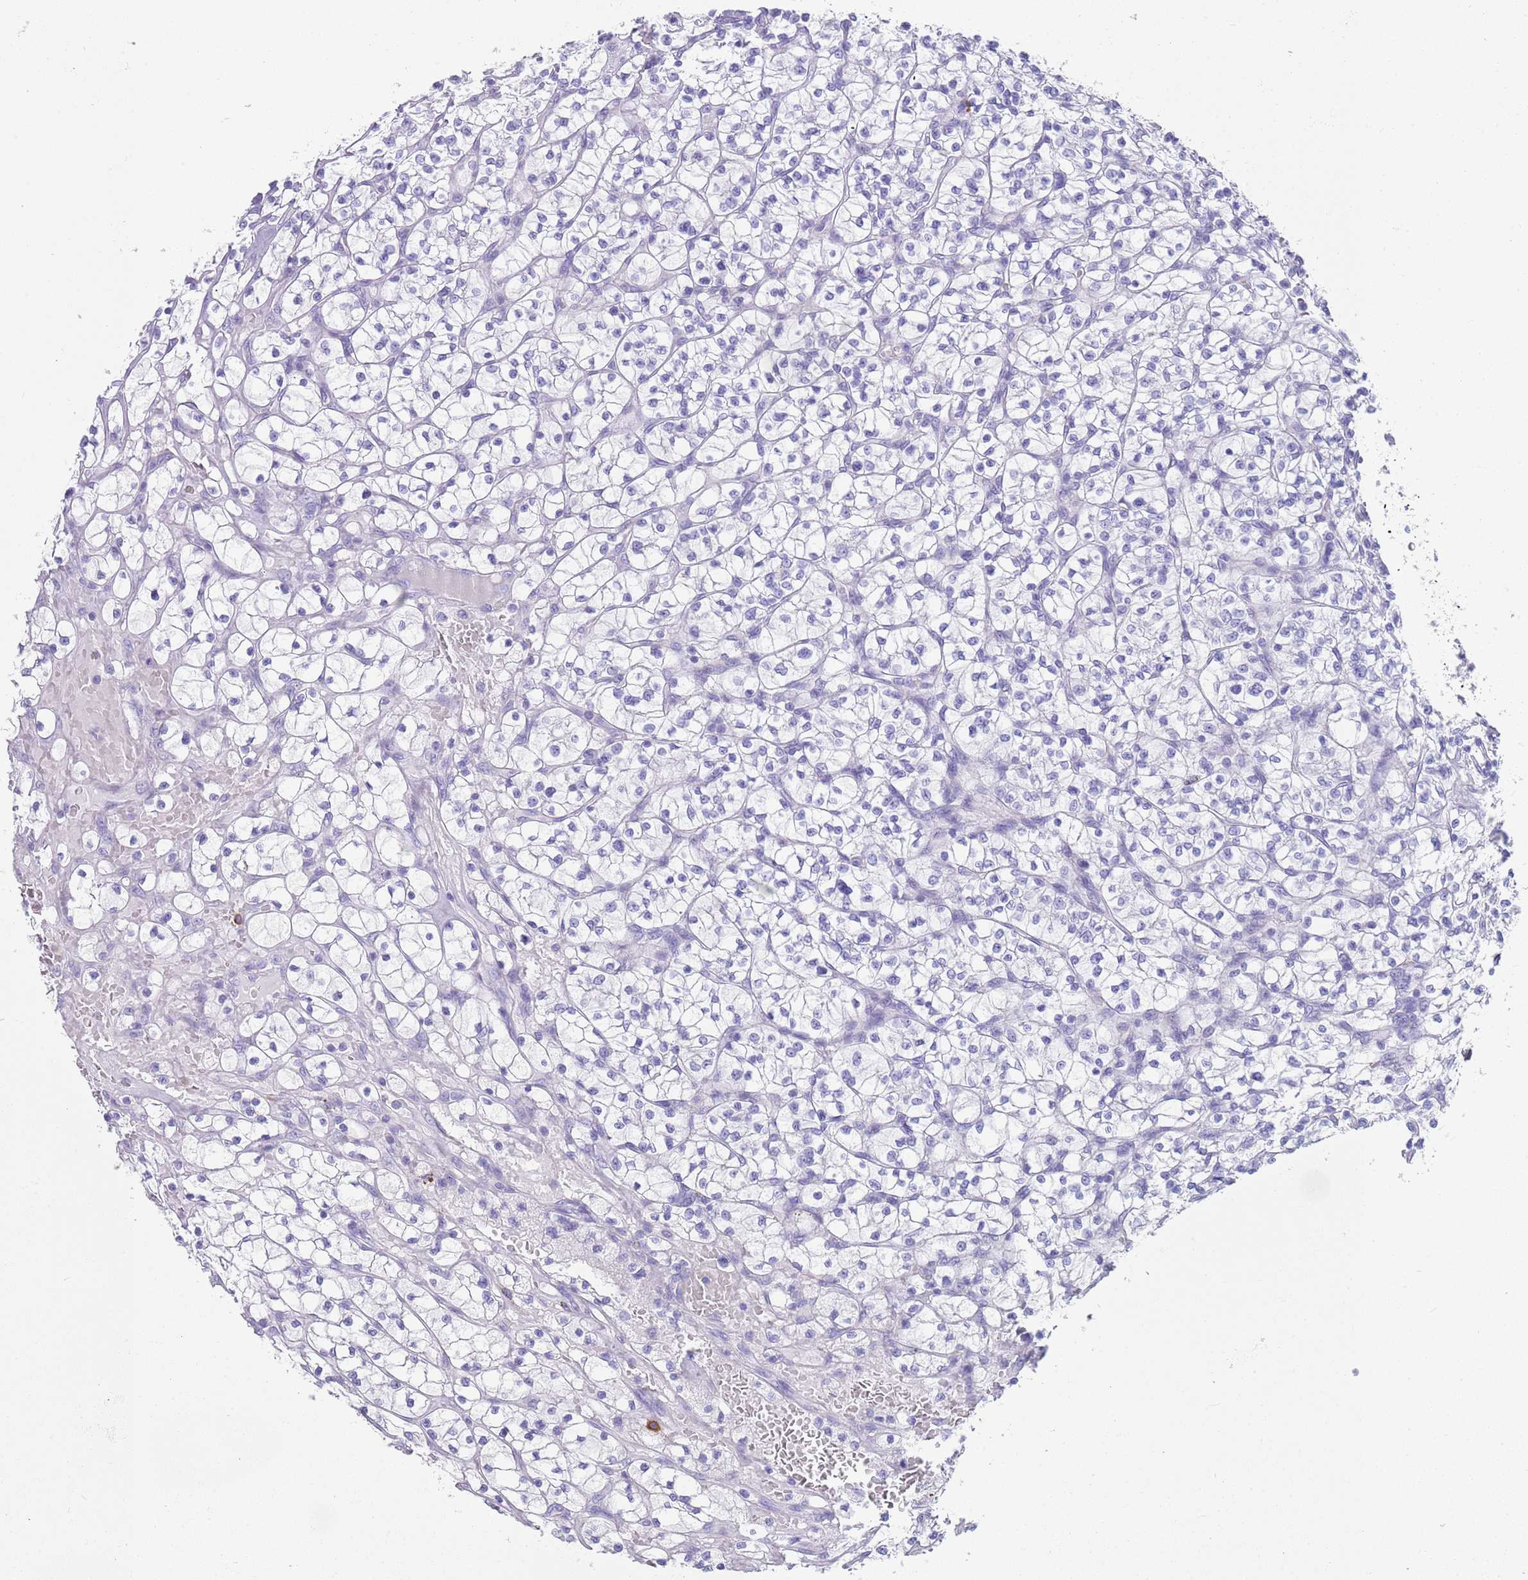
{"staining": {"intensity": "negative", "quantity": "none", "location": "none"}, "tissue": "renal cancer", "cell_type": "Tumor cells", "image_type": "cancer", "snomed": [{"axis": "morphology", "description": "Adenocarcinoma, NOS"}, {"axis": "topography", "description": "Kidney"}], "caption": "Renal cancer was stained to show a protein in brown. There is no significant expression in tumor cells. (IHC, brightfield microscopy, high magnification).", "gene": "CPXM2", "patient": {"sex": "female", "age": 64}}